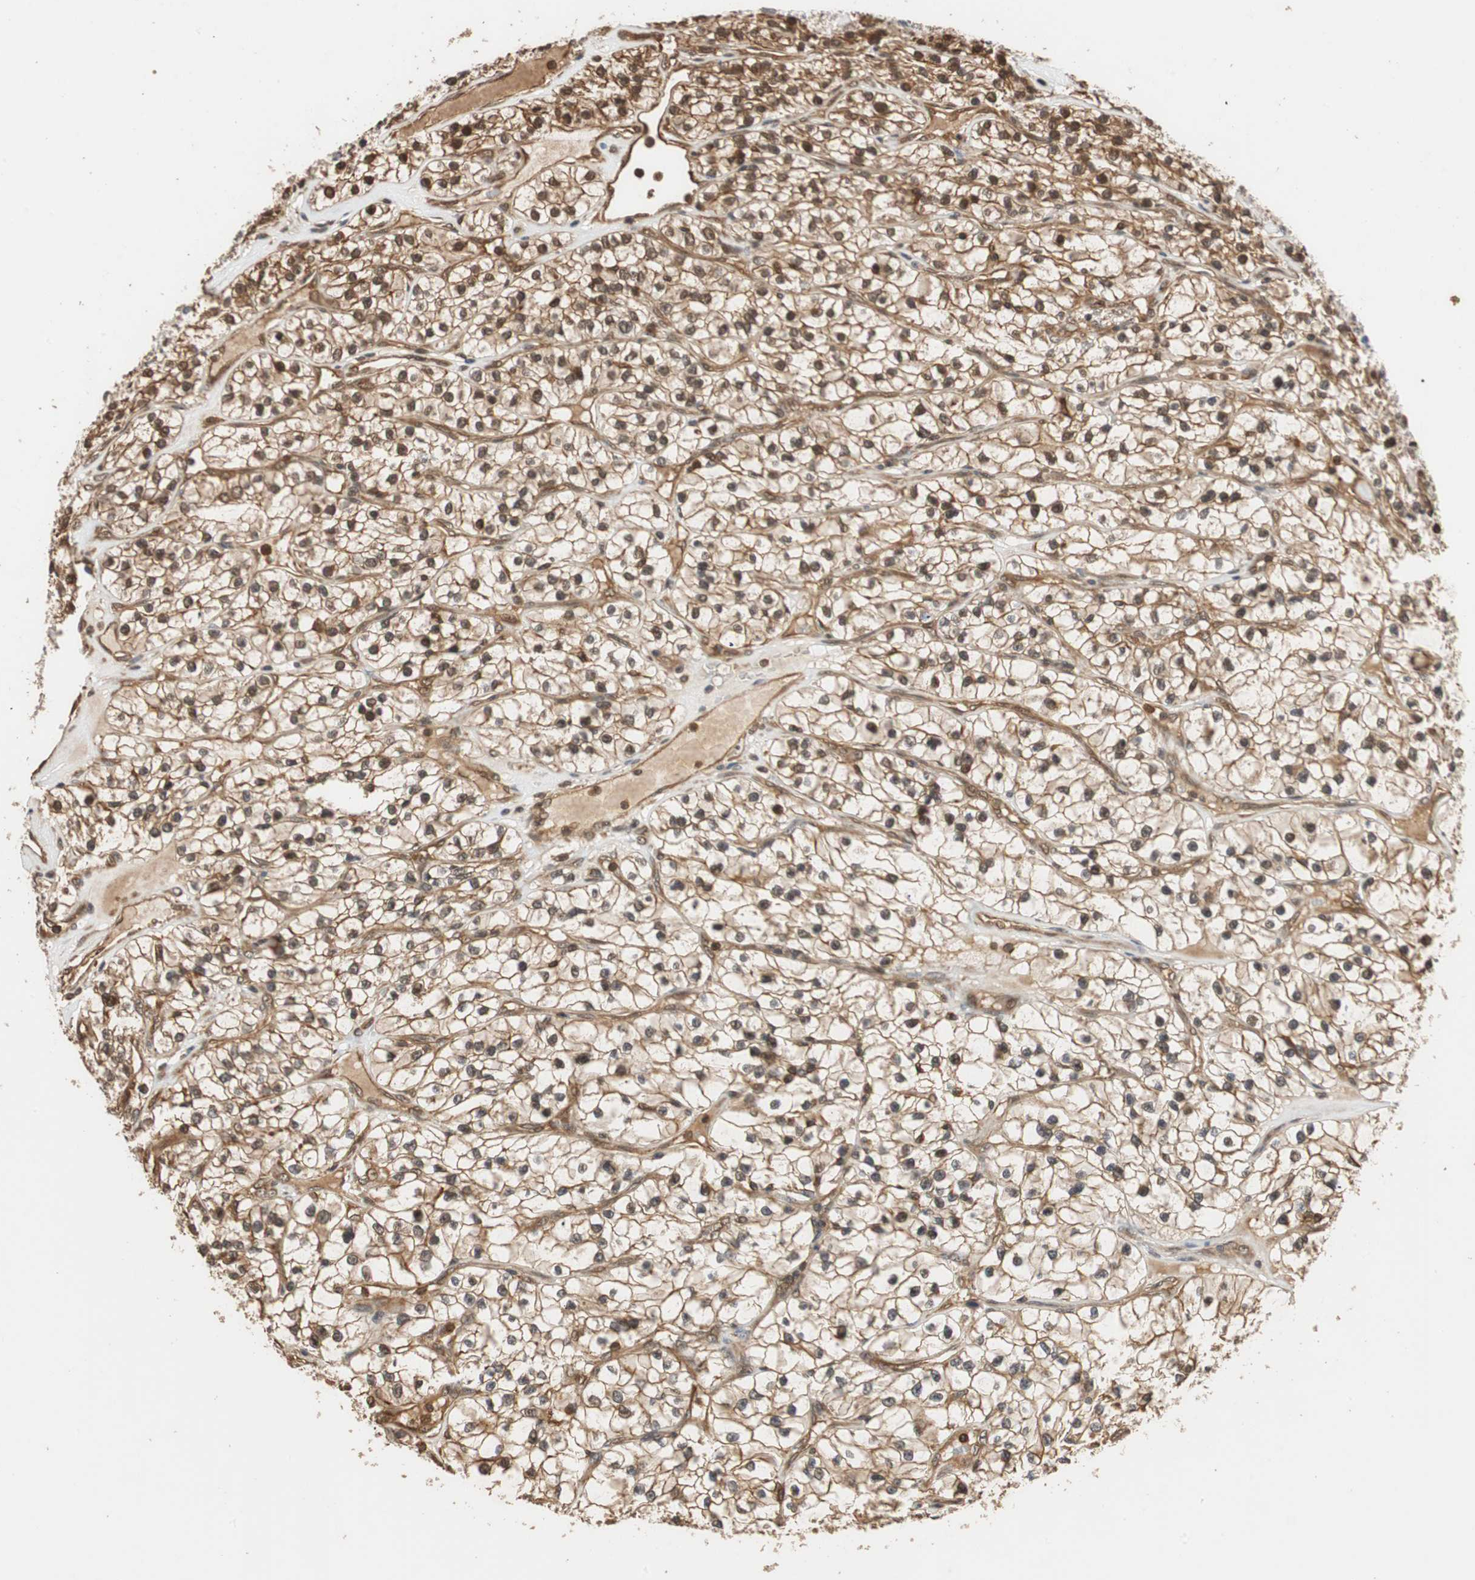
{"staining": {"intensity": "strong", "quantity": ">75%", "location": "cytoplasmic/membranous,nuclear"}, "tissue": "renal cancer", "cell_type": "Tumor cells", "image_type": "cancer", "snomed": [{"axis": "morphology", "description": "Adenocarcinoma, NOS"}, {"axis": "topography", "description": "Kidney"}], "caption": "A high amount of strong cytoplasmic/membranous and nuclear staining is appreciated in about >75% of tumor cells in renal cancer tissue.", "gene": "CDC5L", "patient": {"sex": "female", "age": 57}}